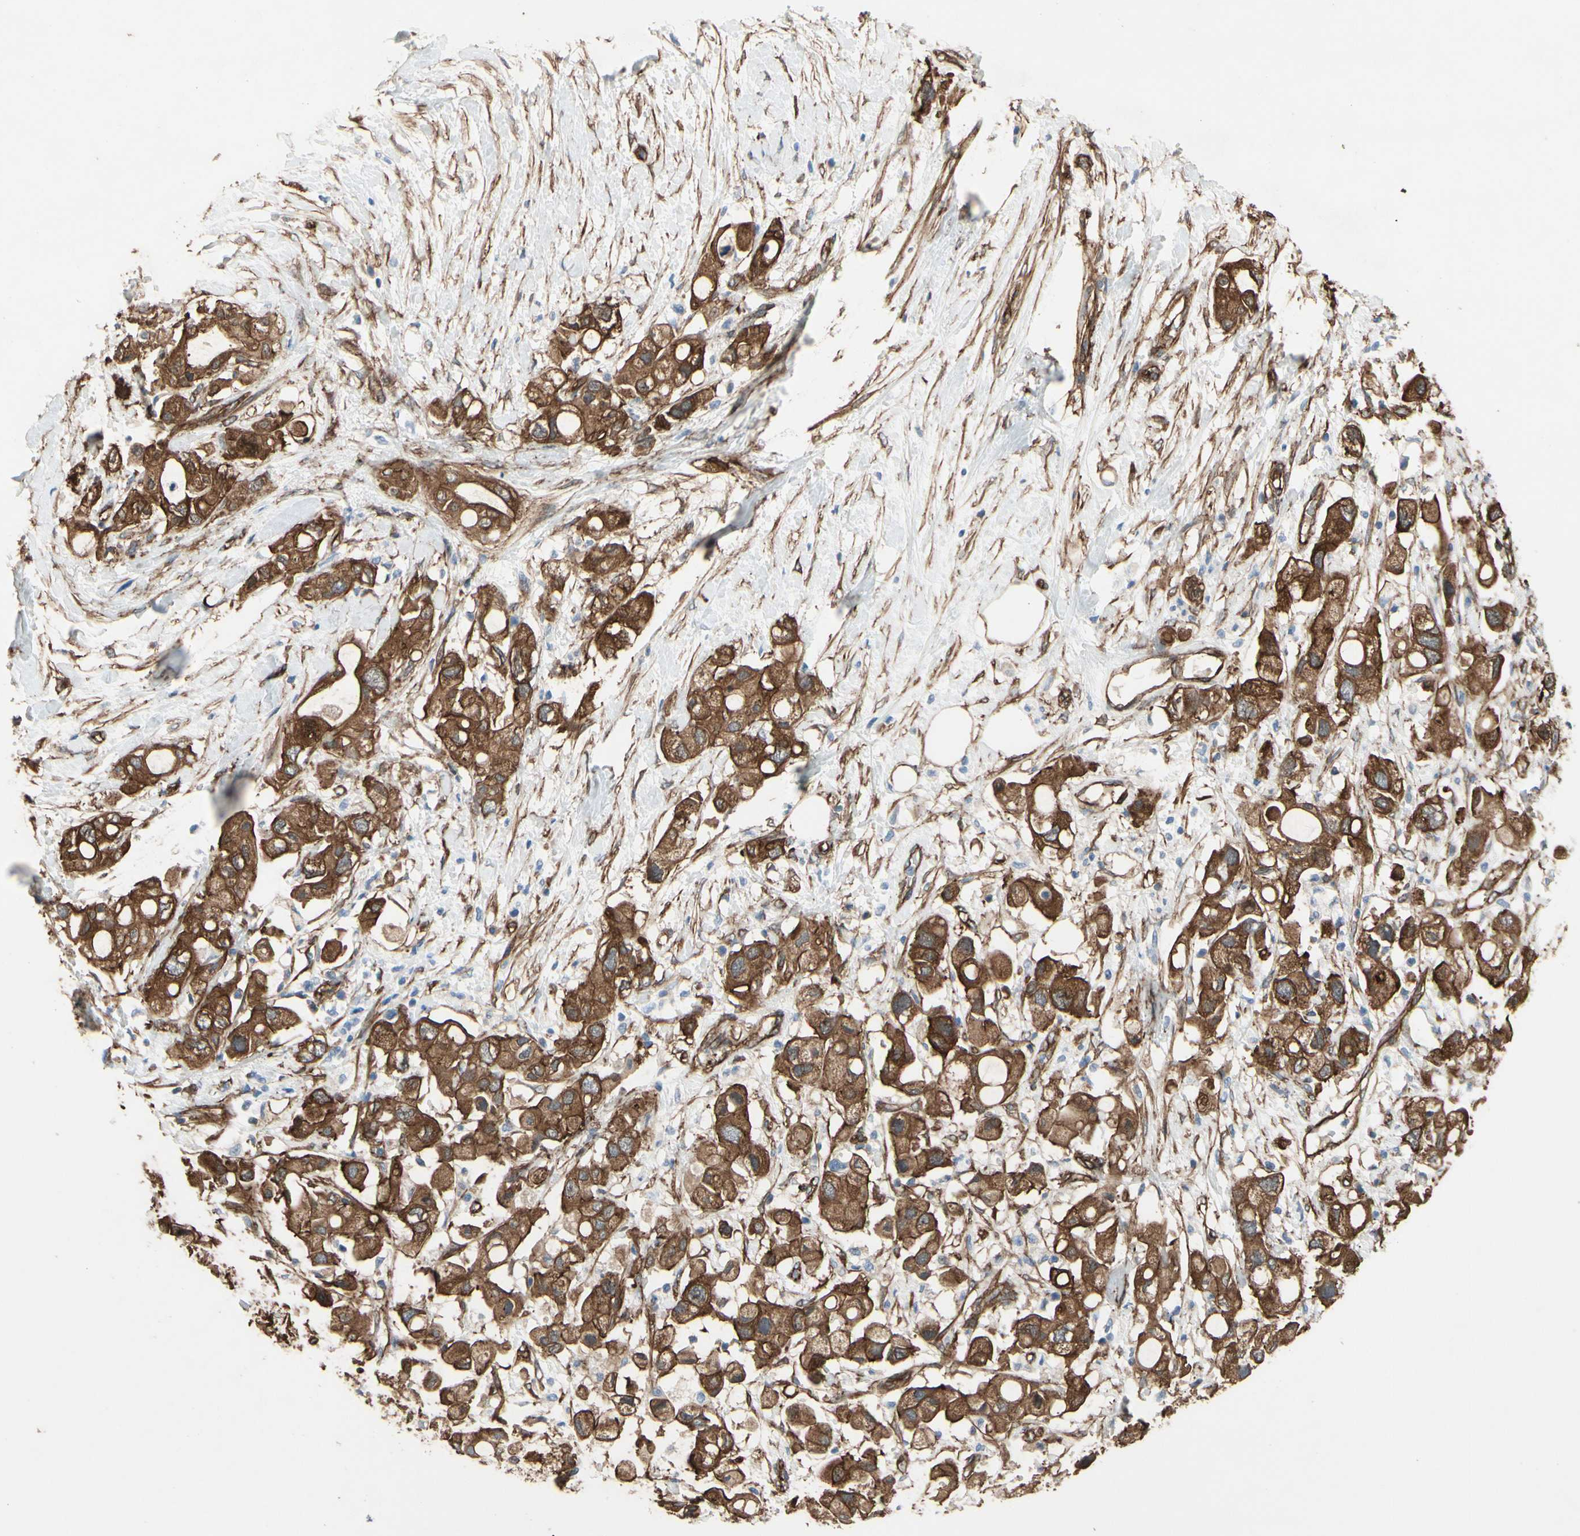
{"staining": {"intensity": "moderate", "quantity": ">75%", "location": "cytoplasmic/membranous"}, "tissue": "pancreatic cancer", "cell_type": "Tumor cells", "image_type": "cancer", "snomed": [{"axis": "morphology", "description": "Adenocarcinoma, NOS"}, {"axis": "topography", "description": "Pancreas"}], "caption": "Human pancreatic adenocarcinoma stained with a brown dye reveals moderate cytoplasmic/membranous positive positivity in approximately >75% of tumor cells.", "gene": "CTTNBP2", "patient": {"sex": "female", "age": 56}}